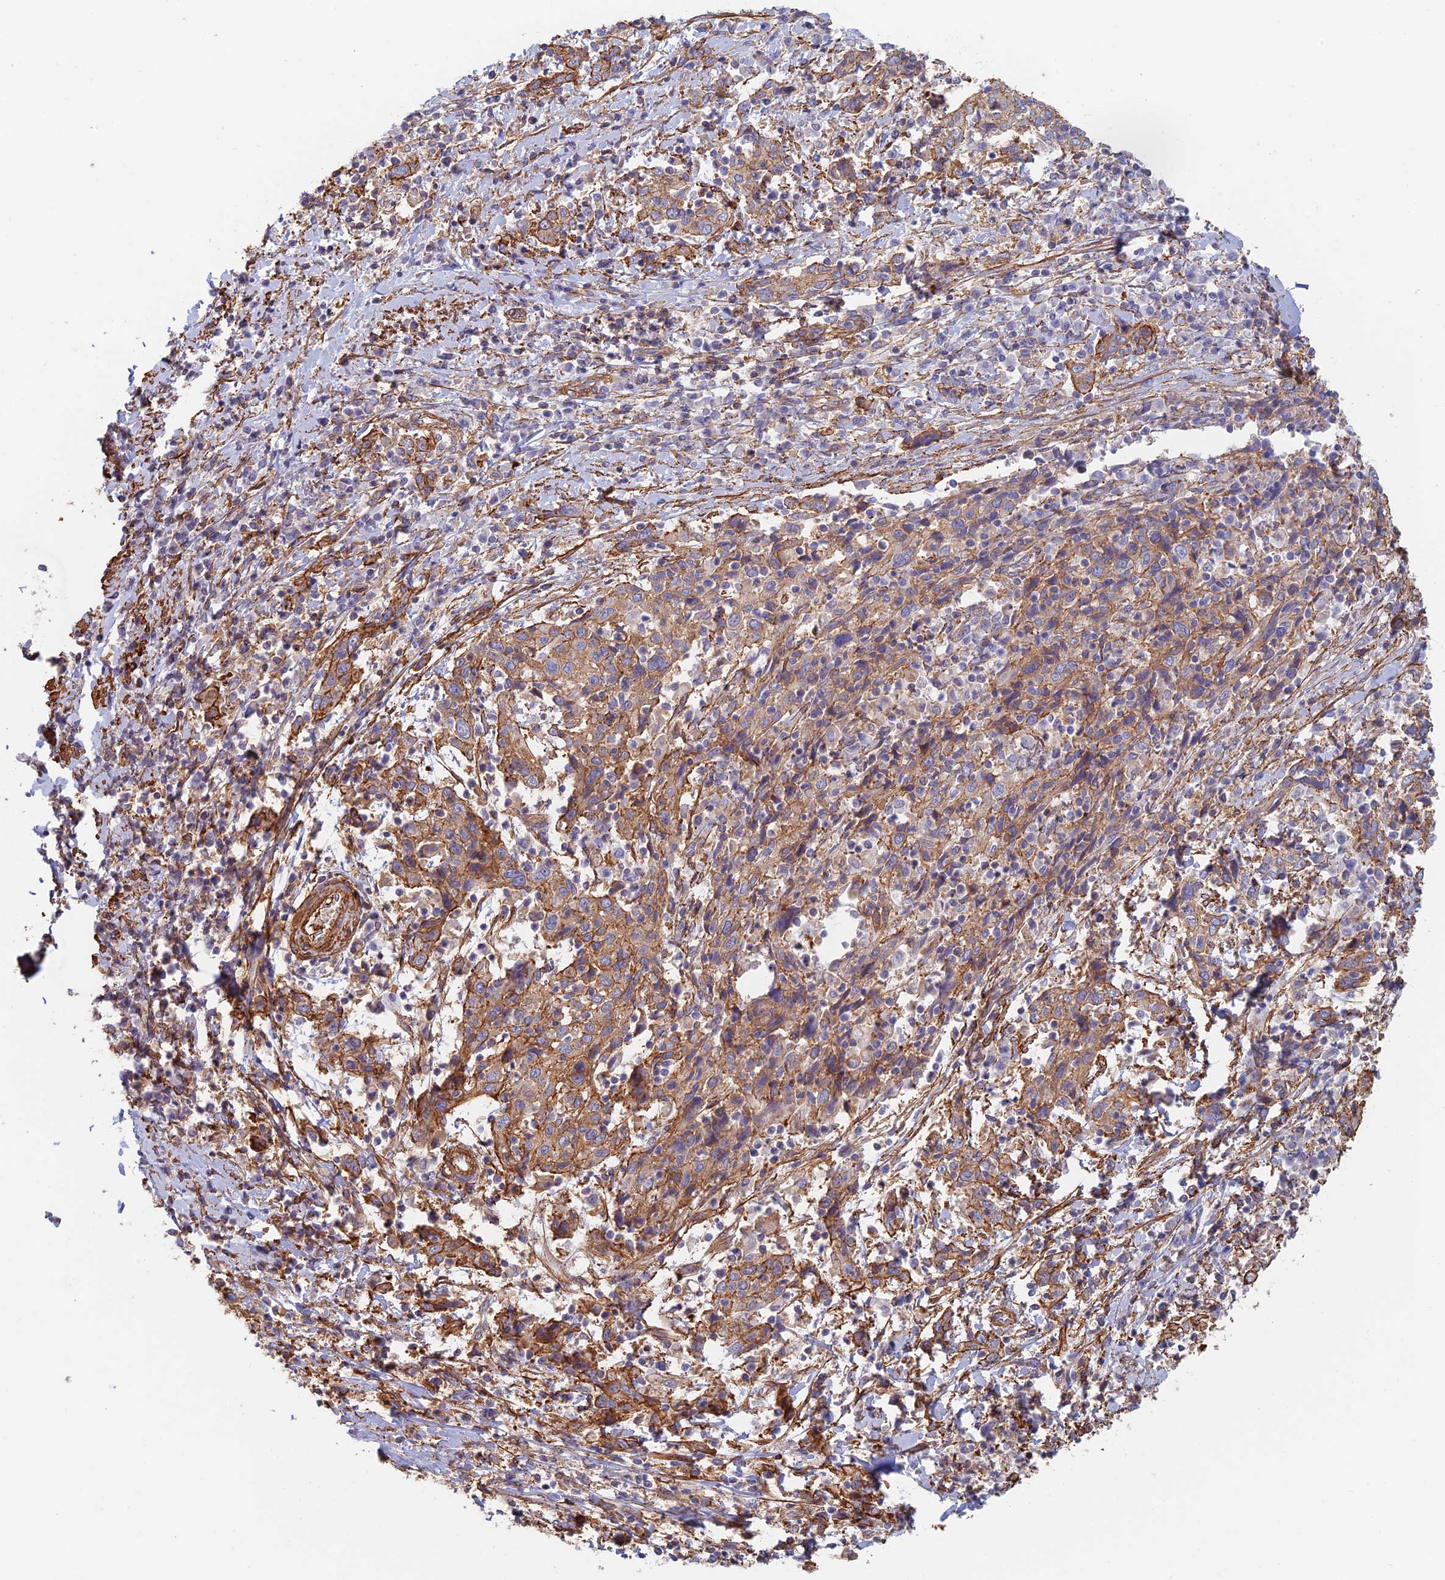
{"staining": {"intensity": "moderate", "quantity": ">75%", "location": "cytoplasmic/membranous"}, "tissue": "cervical cancer", "cell_type": "Tumor cells", "image_type": "cancer", "snomed": [{"axis": "morphology", "description": "Squamous cell carcinoma, NOS"}, {"axis": "topography", "description": "Cervix"}], "caption": "IHC of cervical cancer demonstrates medium levels of moderate cytoplasmic/membranous staining in approximately >75% of tumor cells.", "gene": "PAK4", "patient": {"sex": "female", "age": 46}}